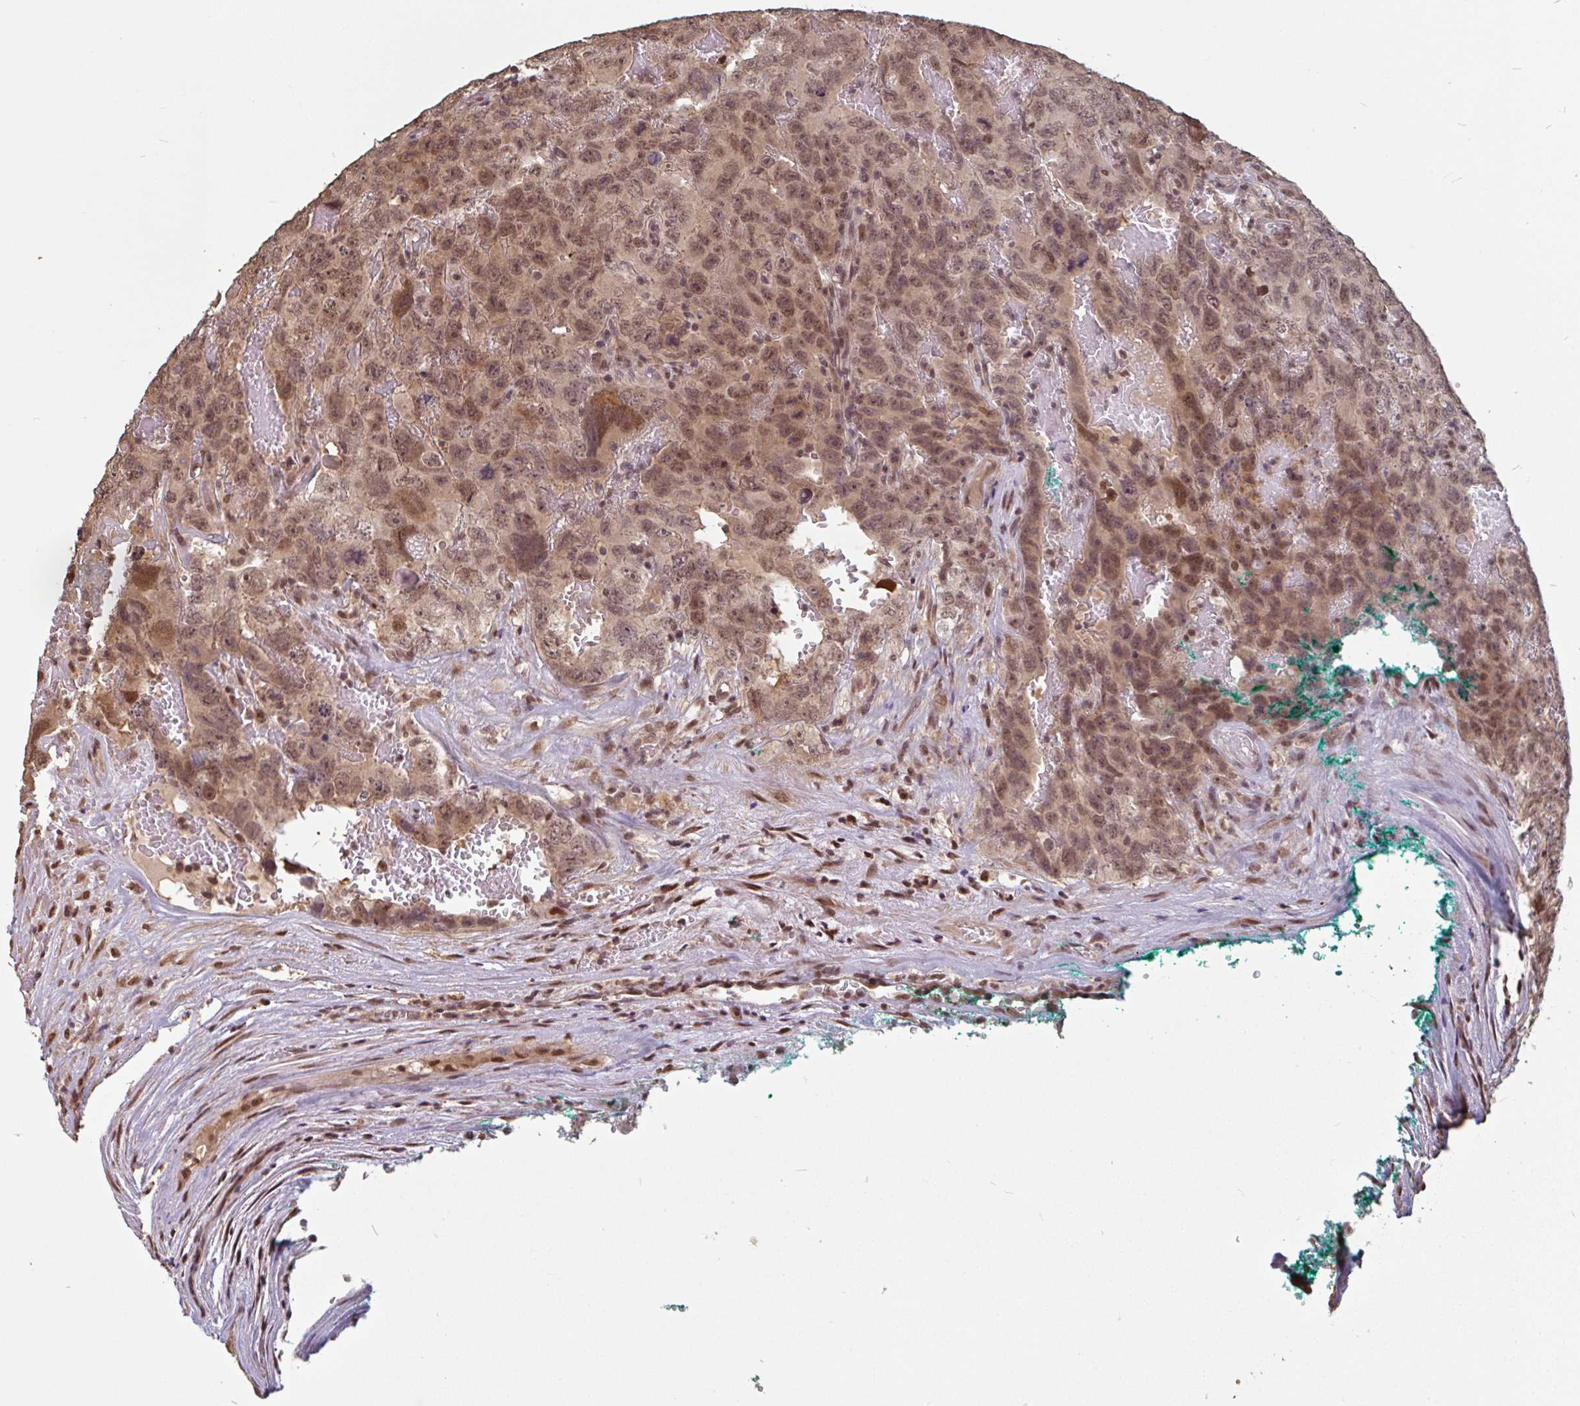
{"staining": {"intensity": "moderate", "quantity": ">75%", "location": "nuclear"}, "tissue": "testis cancer", "cell_type": "Tumor cells", "image_type": "cancer", "snomed": [{"axis": "morphology", "description": "Carcinoma, Embryonal, NOS"}, {"axis": "topography", "description": "Testis"}], "caption": "High-magnification brightfield microscopy of embryonal carcinoma (testis) stained with DAB (brown) and counterstained with hematoxylin (blue). tumor cells exhibit moderate nuclear staining is seen in about>75% of cells.", "gene": "DR1", "patient": {"sex": "male", "age": 45}}